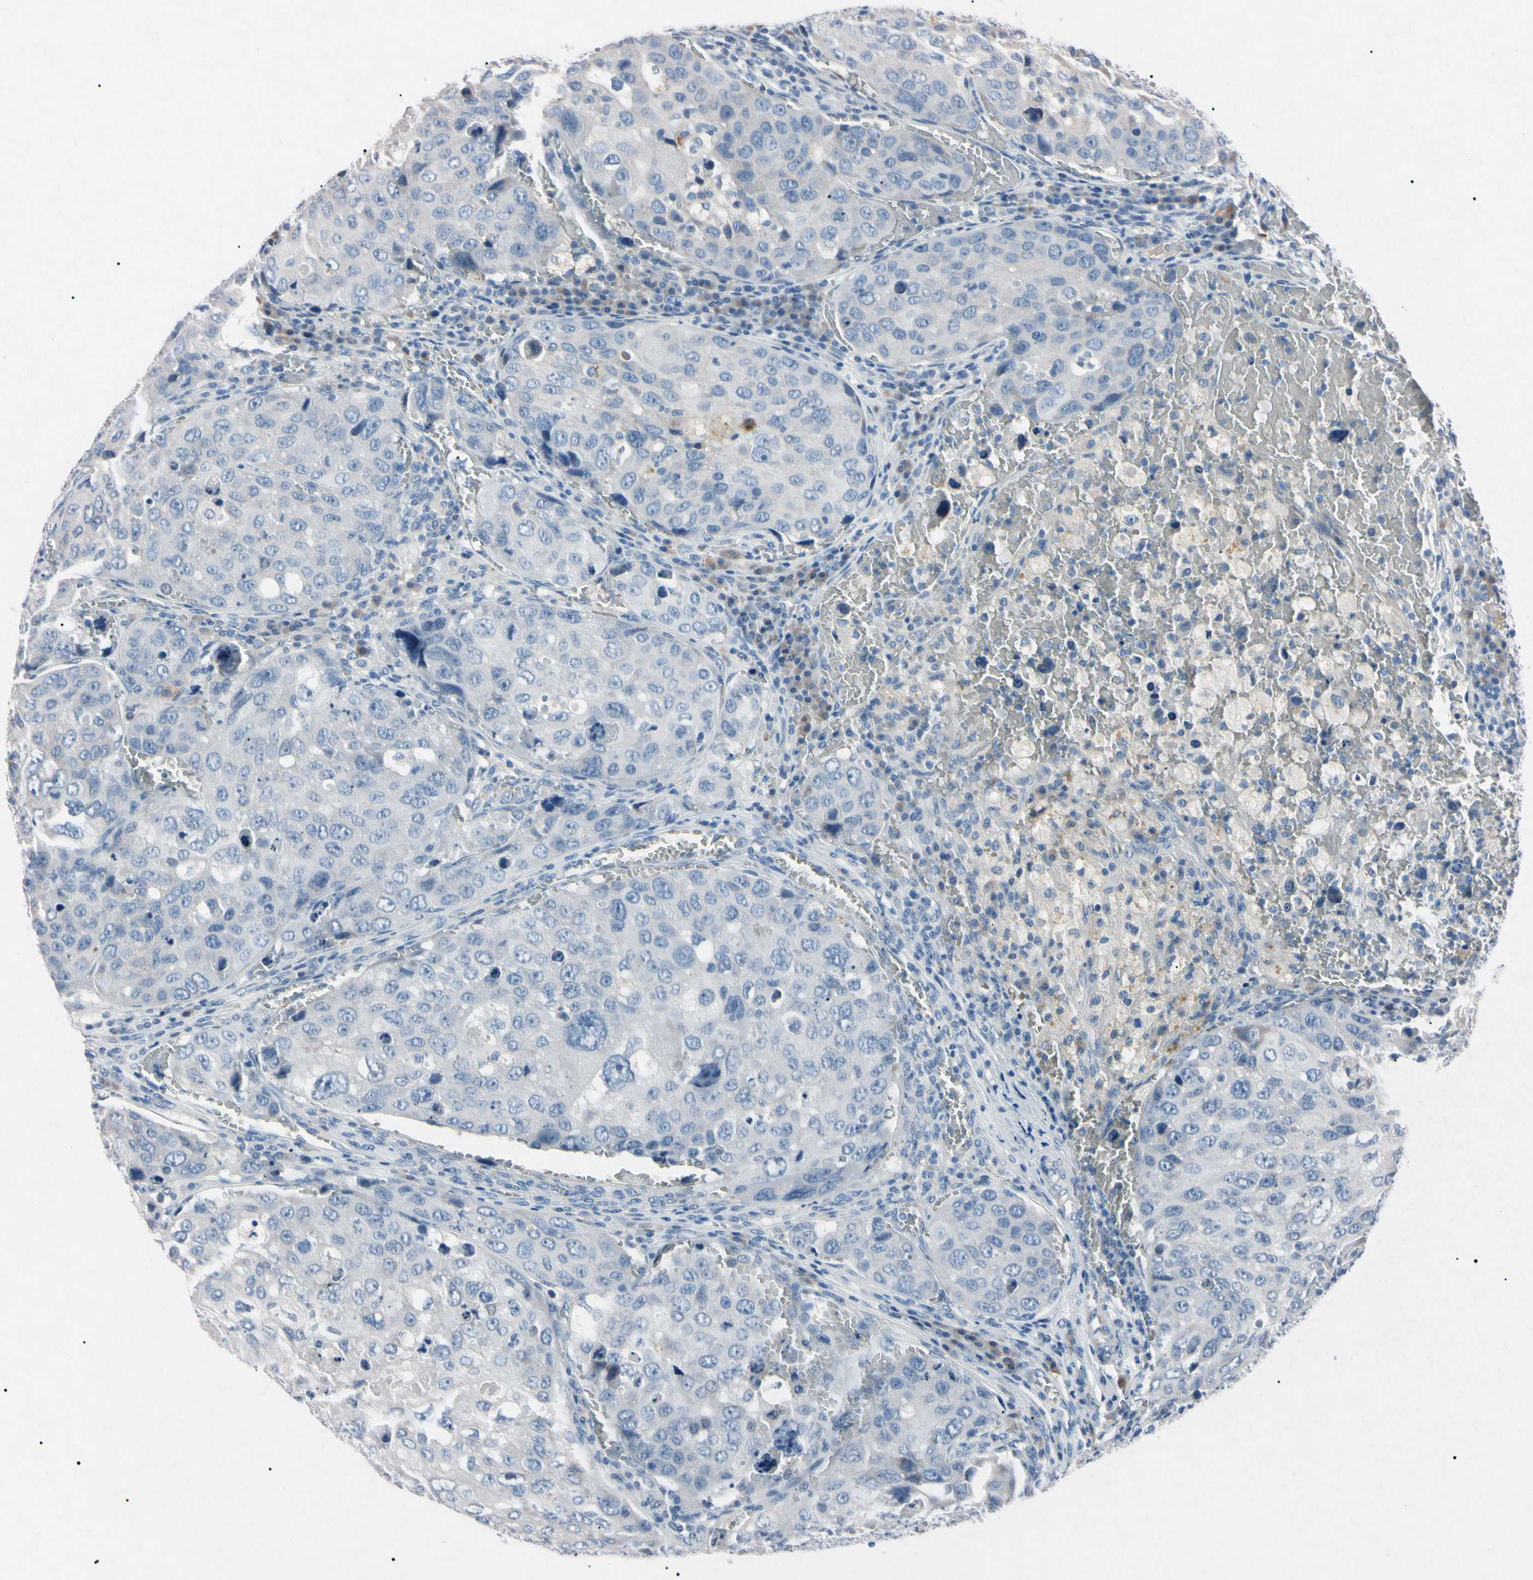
{"staining": {"intensity": "negative", "quantity": "none", "location": "none"}, "tissue": "urothelial cancer", "cell_type": "Tumor cells", "image_type": "cancer", "snomed": [{"axis": "morphology", "description": "Urothelial carcinoma, High grade"}, {"axis": "topography", "description": "Lymph node"}, {"axis": "topography", "description": "Urinary bladder"}], "caption": "Immunohistochemical staining of human urothelial cancer demonstrates no significant staining in tumor cells.", "gene": "ELN", "patient": {"sex": "male", "age": 51}}